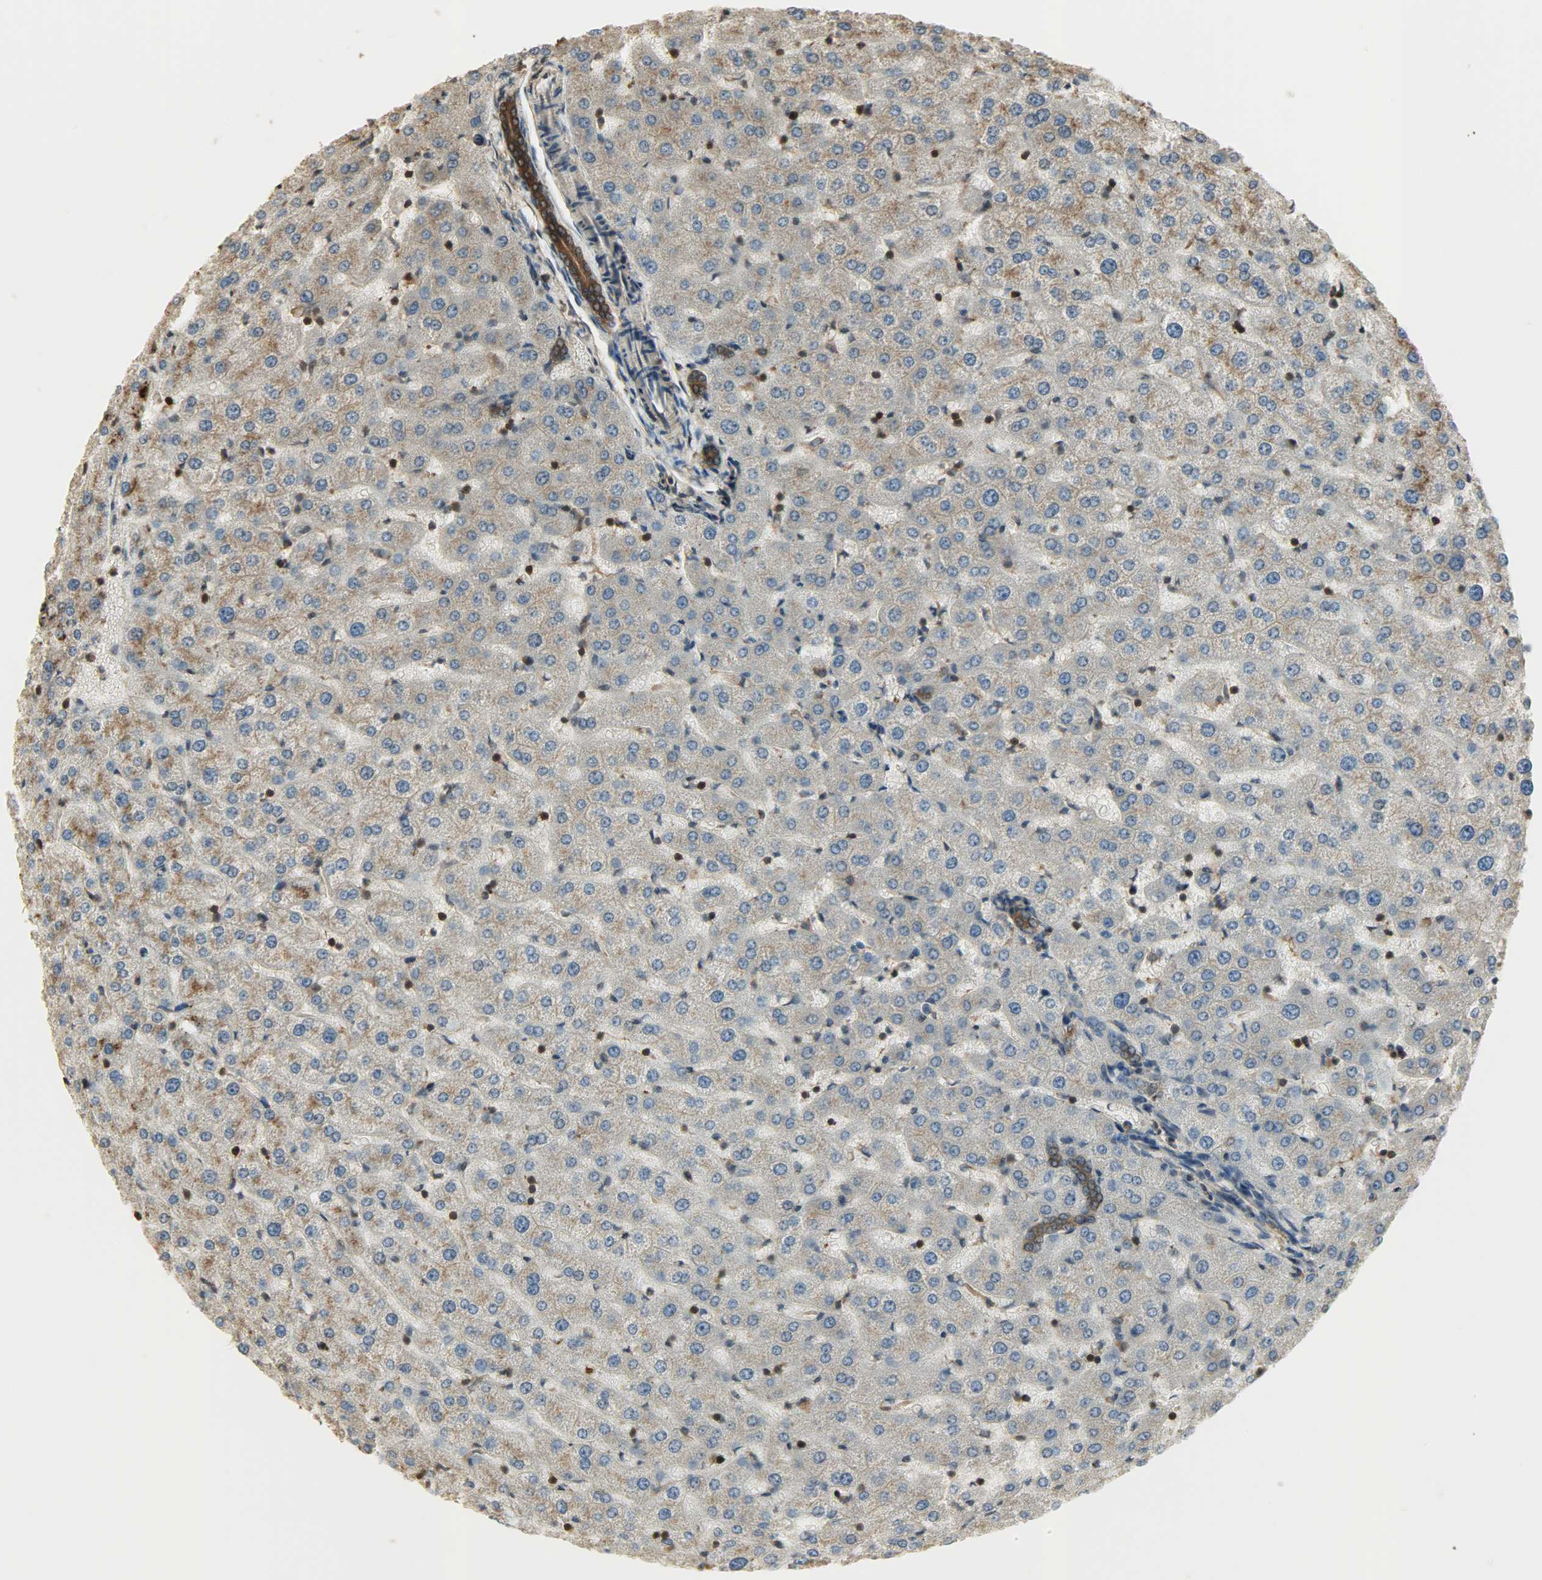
{"staining": {"intensity": "strong", "quantity": ">75%", "location": "cytoplasmic/membranous"}, "tissue": "liver", "cell_type": "Cholangiocytes", "image_type": "normal", "snomed": [{"axis": "morphology", "description": "Normal tissue, NOS"}, {"axis": "morphology", "description": "Fibrosis, NOS"}, {"axis": "topography", "description": "Liver"}], "caption": "High-magnification brightfield microscopy of benign liver stained with DAB (brown) and counterstained with hematoxylin (blue). cholangiocytes exhibit strong cytoplasmic/membranous staining is seen in approximately>75% of cells. (Brightfield microscopy of DAB IHC at high magnification).", "gene": "YWHAZ", "patient": {"sex": "female", "age": 29}}